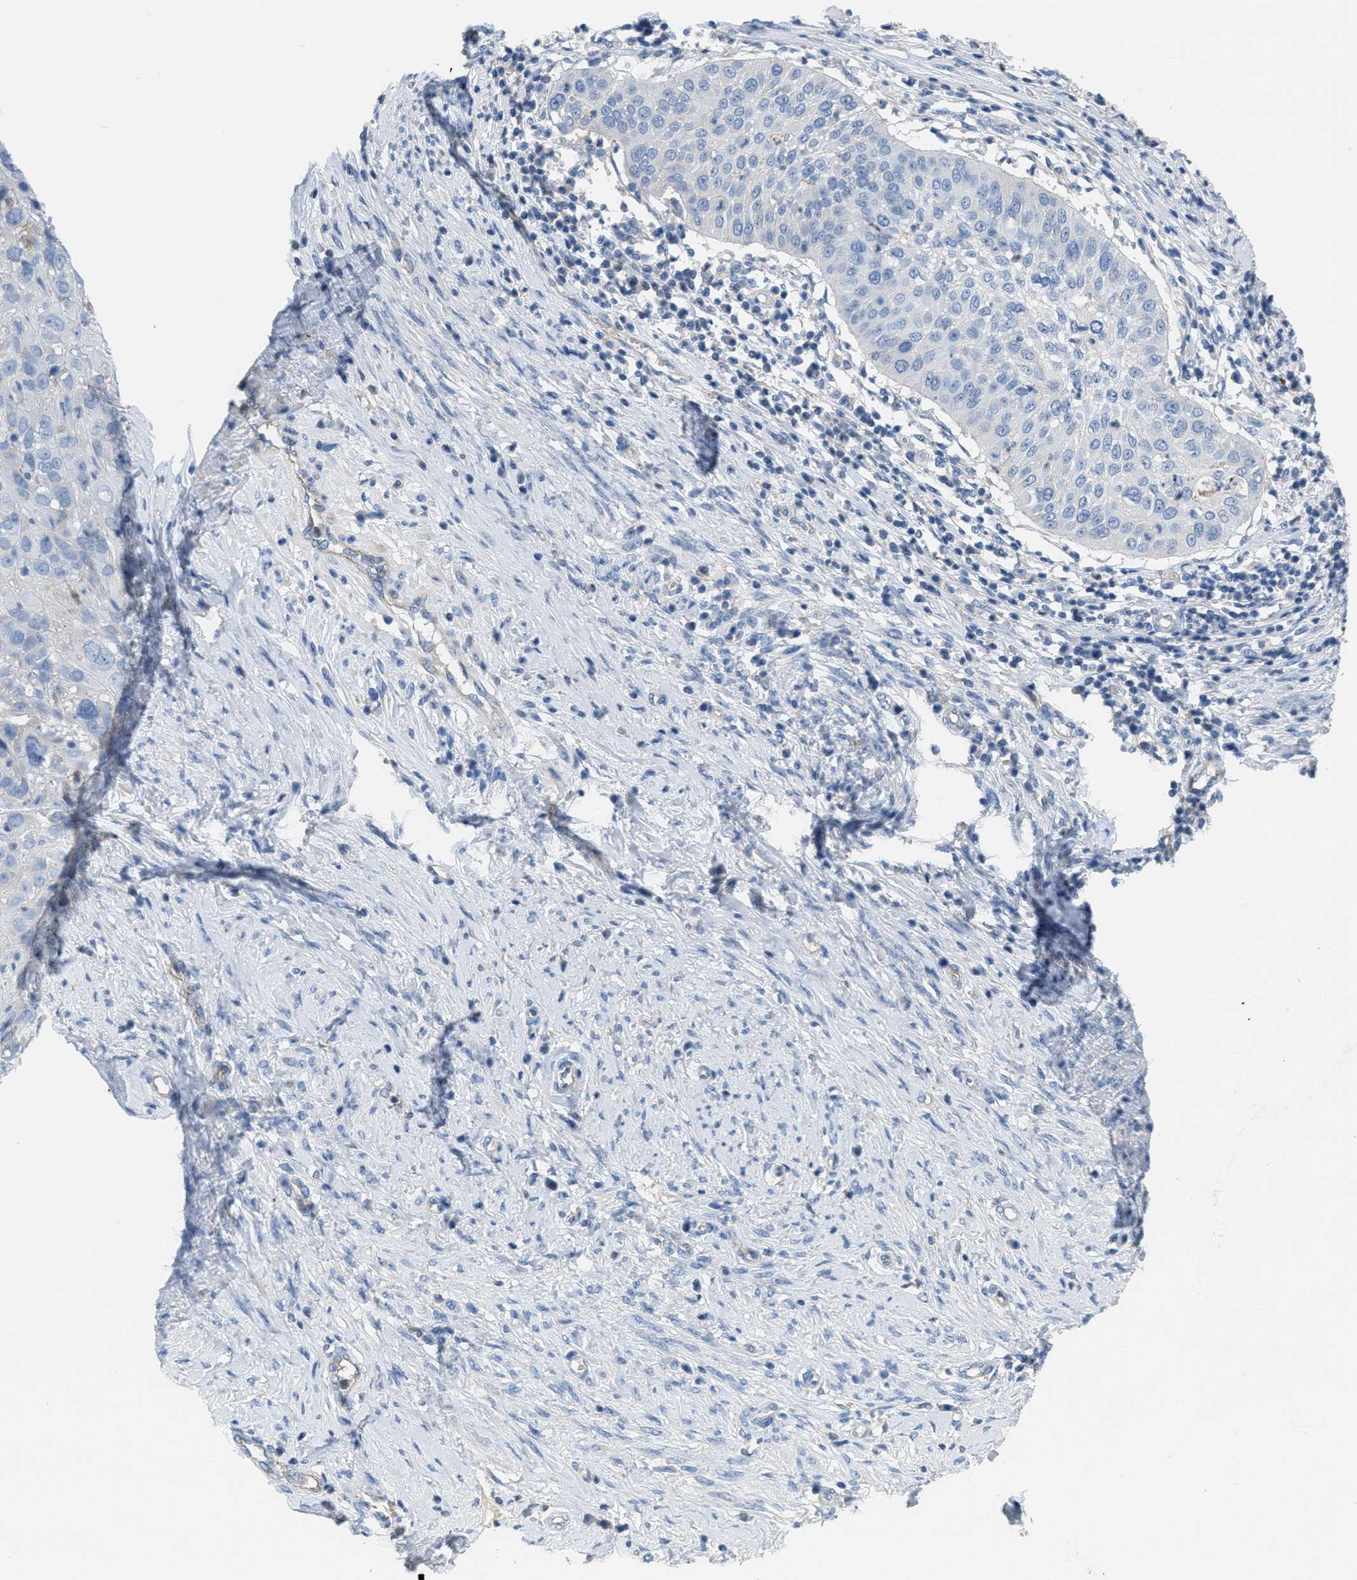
{"staining": {"intensity": "negative", "quantity": "none", "location": "none"}, "tissue": "cervical cancer", "cell_type": "Tumor cells", "image_type": "cancer", "snomed": [{"axis": "morphology", "description": "Normal tissue, NOS"}, {"axis": "morphology", "description": "Squamous cell carcinoma, NOS"}, {"axis": "topography", "description": "Cervix"}], "caption": "IHC of cervical cancer shows no positivity in tumor cells.", "gene": "CRB3", "patient": {"sex": "female", "age": 39}}